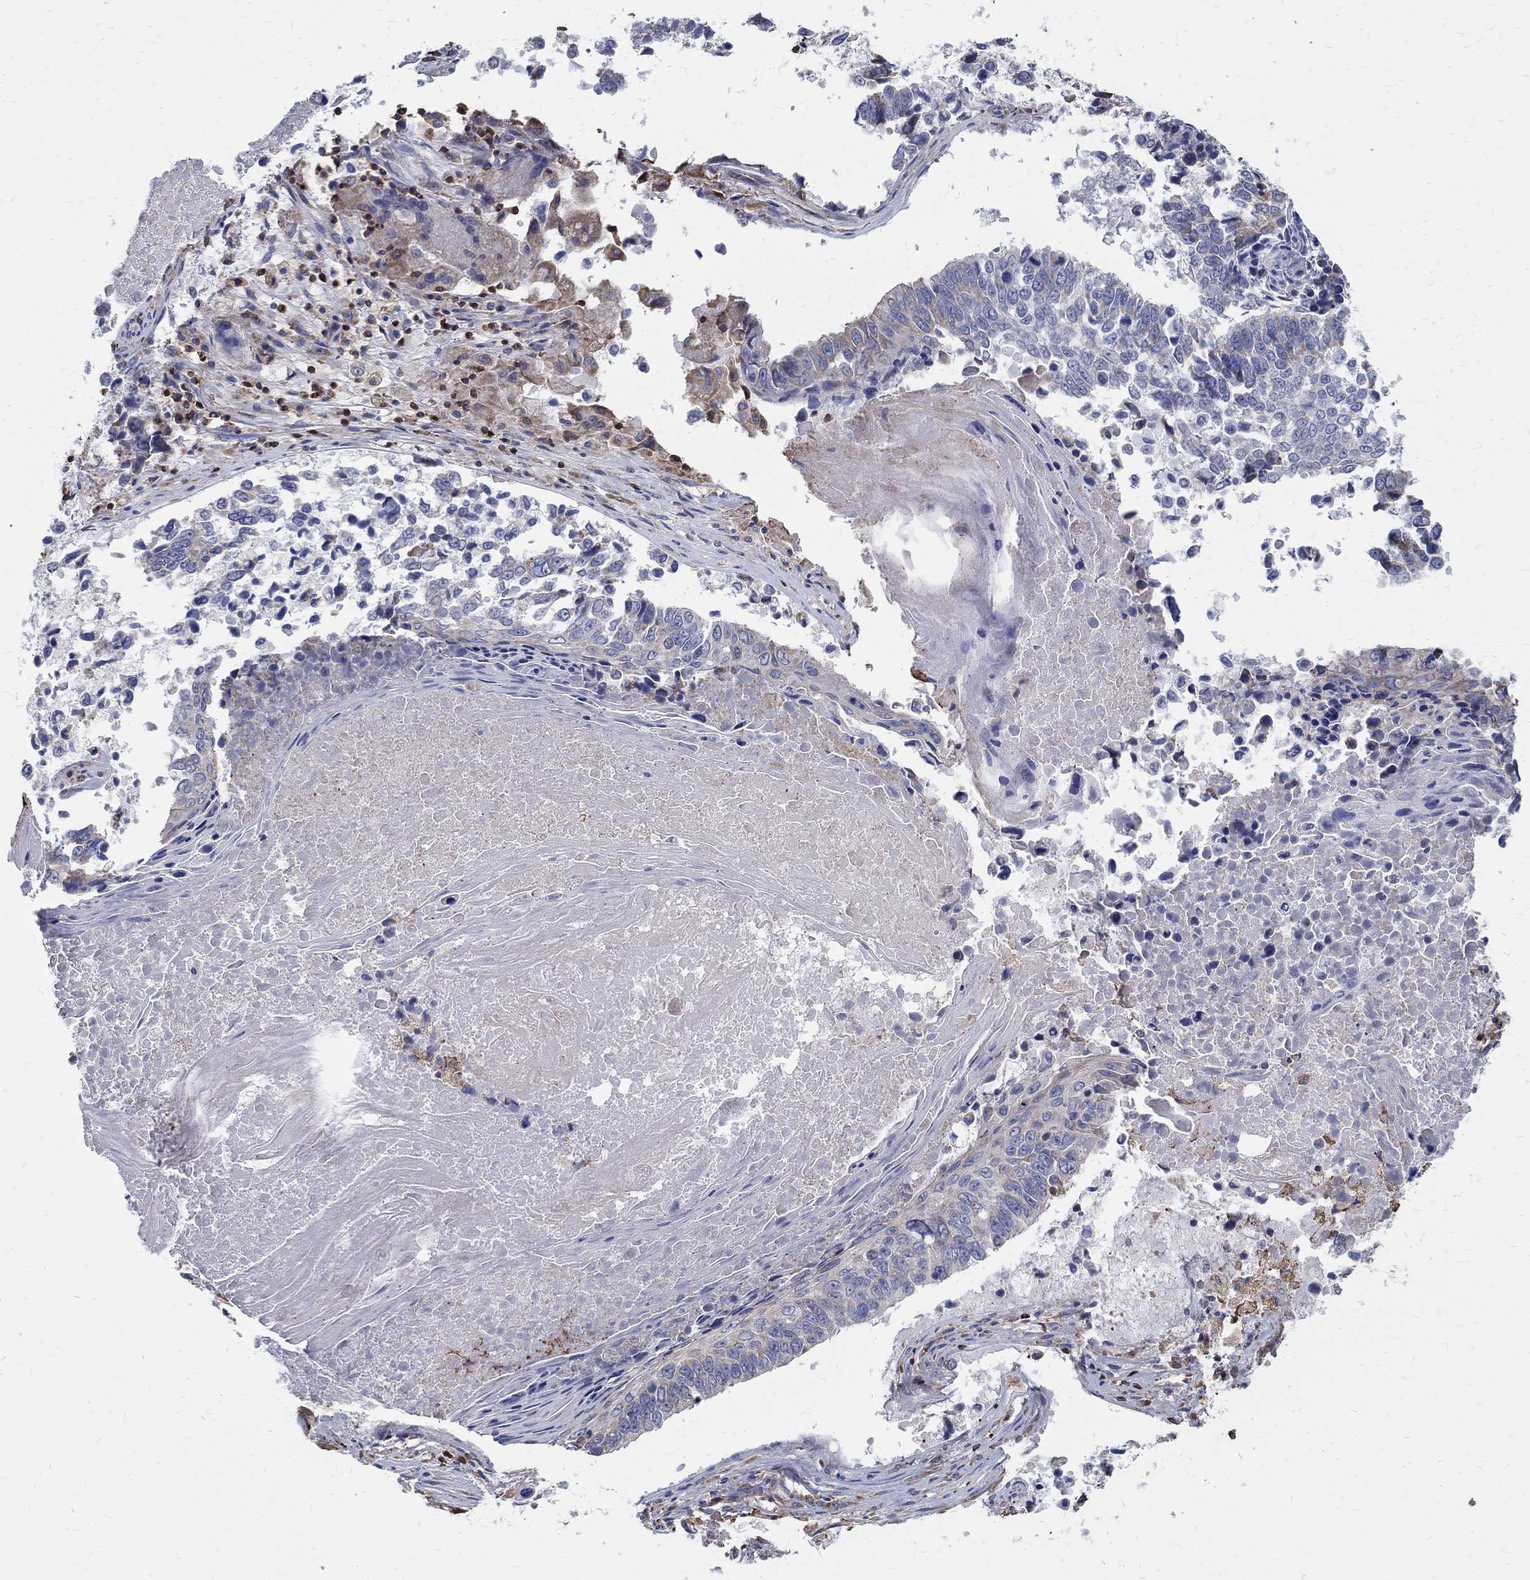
{"staining": {"intensity": "negative", "quantity": "none", "location": "none"}, "tissue": "lung cancer", "cell_type": "Tumor cells", "image_type": "cancer", "snomed": [{"axis": "morphology", "description": "Squamous cell carcinoma, NOS"}, {"axis": "topography", "description": "Lung"}], "caption": "This is an immunohistochemistry (IHC) photomicrograph of human lung cancer (squamous cell carcinoma). There is no expression in tumor cells.", "gene": "AGAP2", "patient": {"sex": "male", "age": 73}}